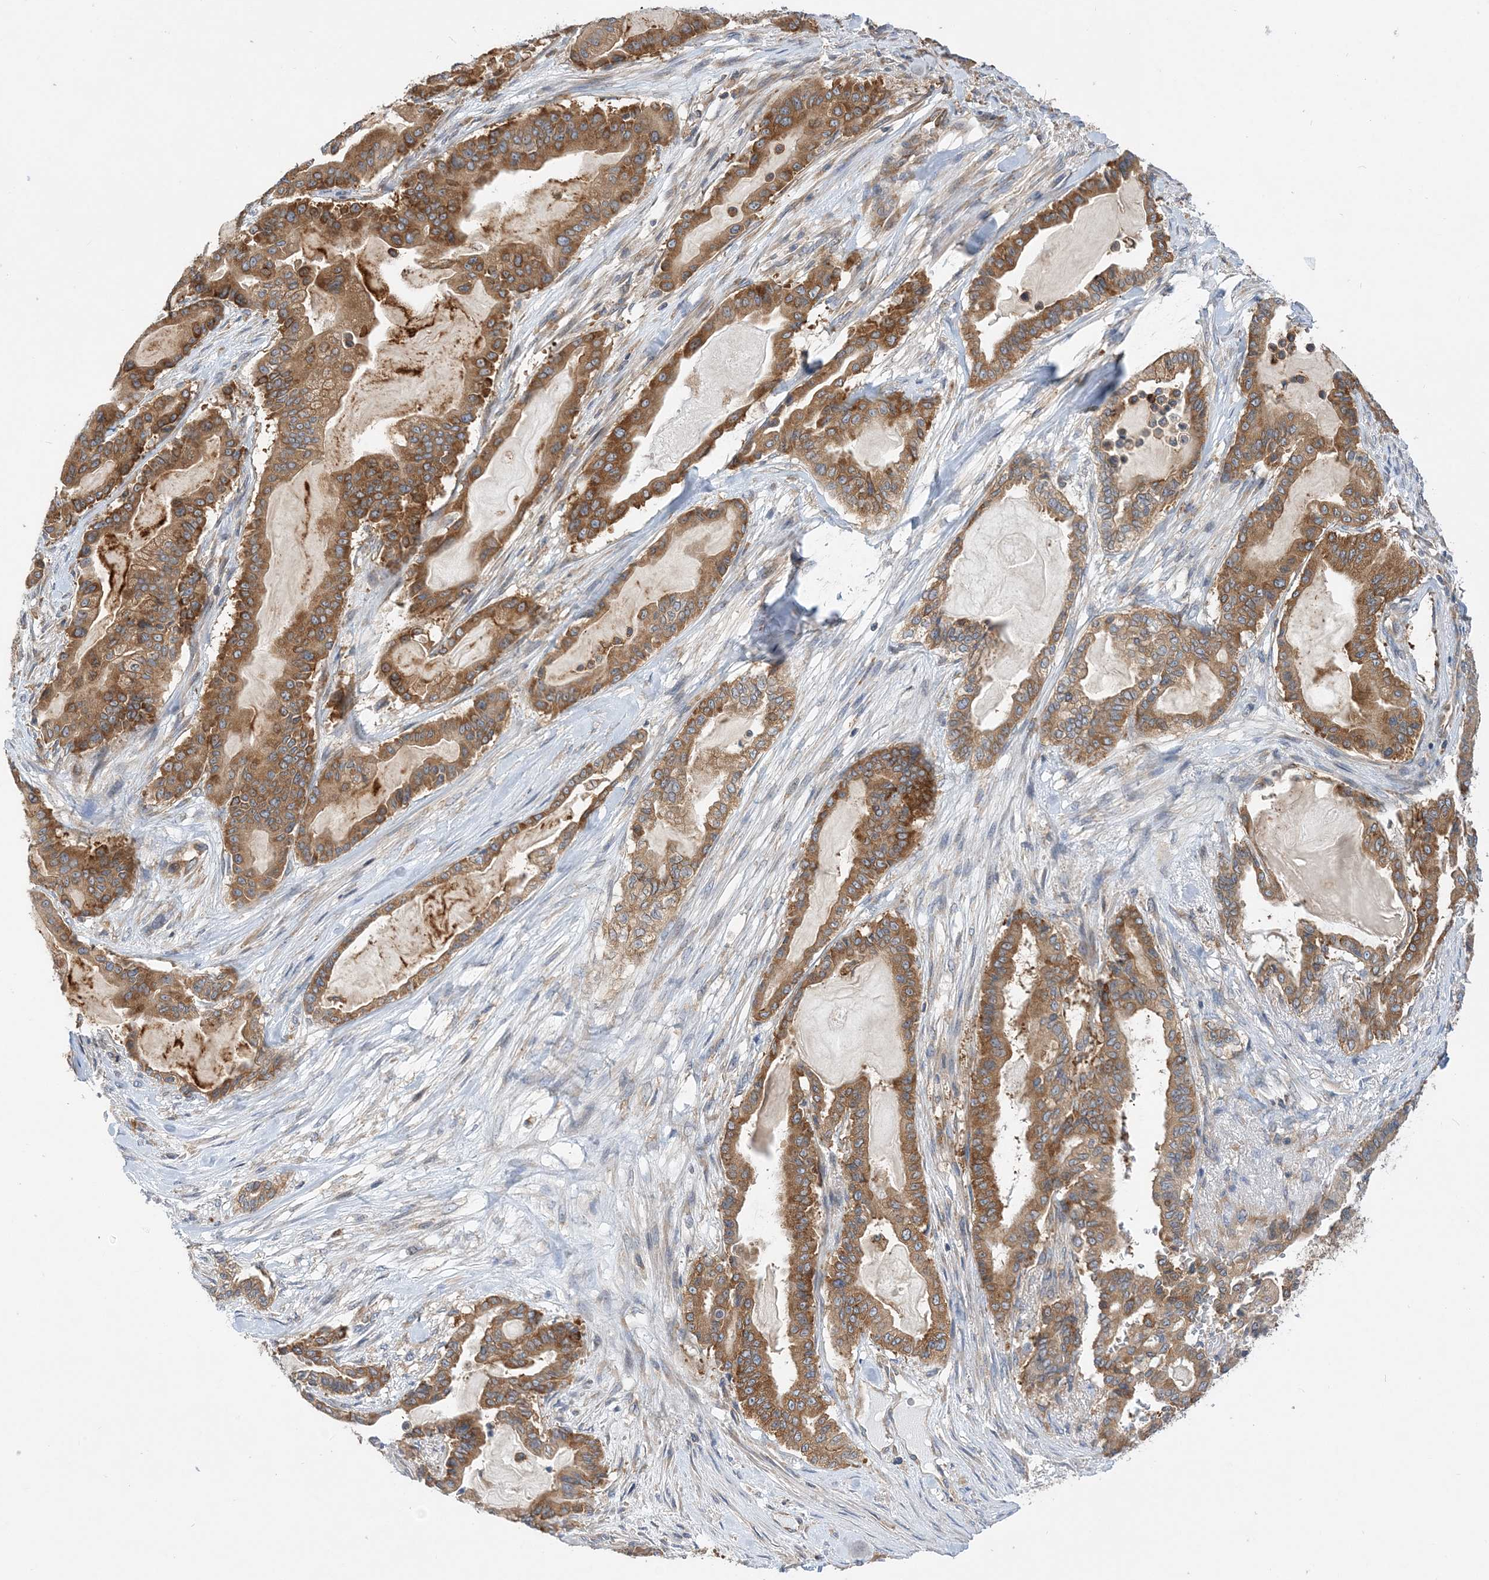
{"staining": {"intensity": "strong", "quantity": ">75%", "location": "cytoplasmic/membranous"}, "tissue": "pancreatic cancer", "cell_type": "Tumor cells", "image_type": "cancer", "snomed": [{"axis": "morphology", "description": "Adenocarcinoma, NOS"}, {"axis": "topography", "description": "Pancreas"}], "caption": "An immunohistochemistry (IHC) micrograph of neoplastic tissue is shown. Protein staining in brown shows strong cytoplasmic/membranous positivity in pancreatic adenocarcinoma within tumor cells.", "gene": "LARP4B", "patient": {"sex": "male", "age": 63}}